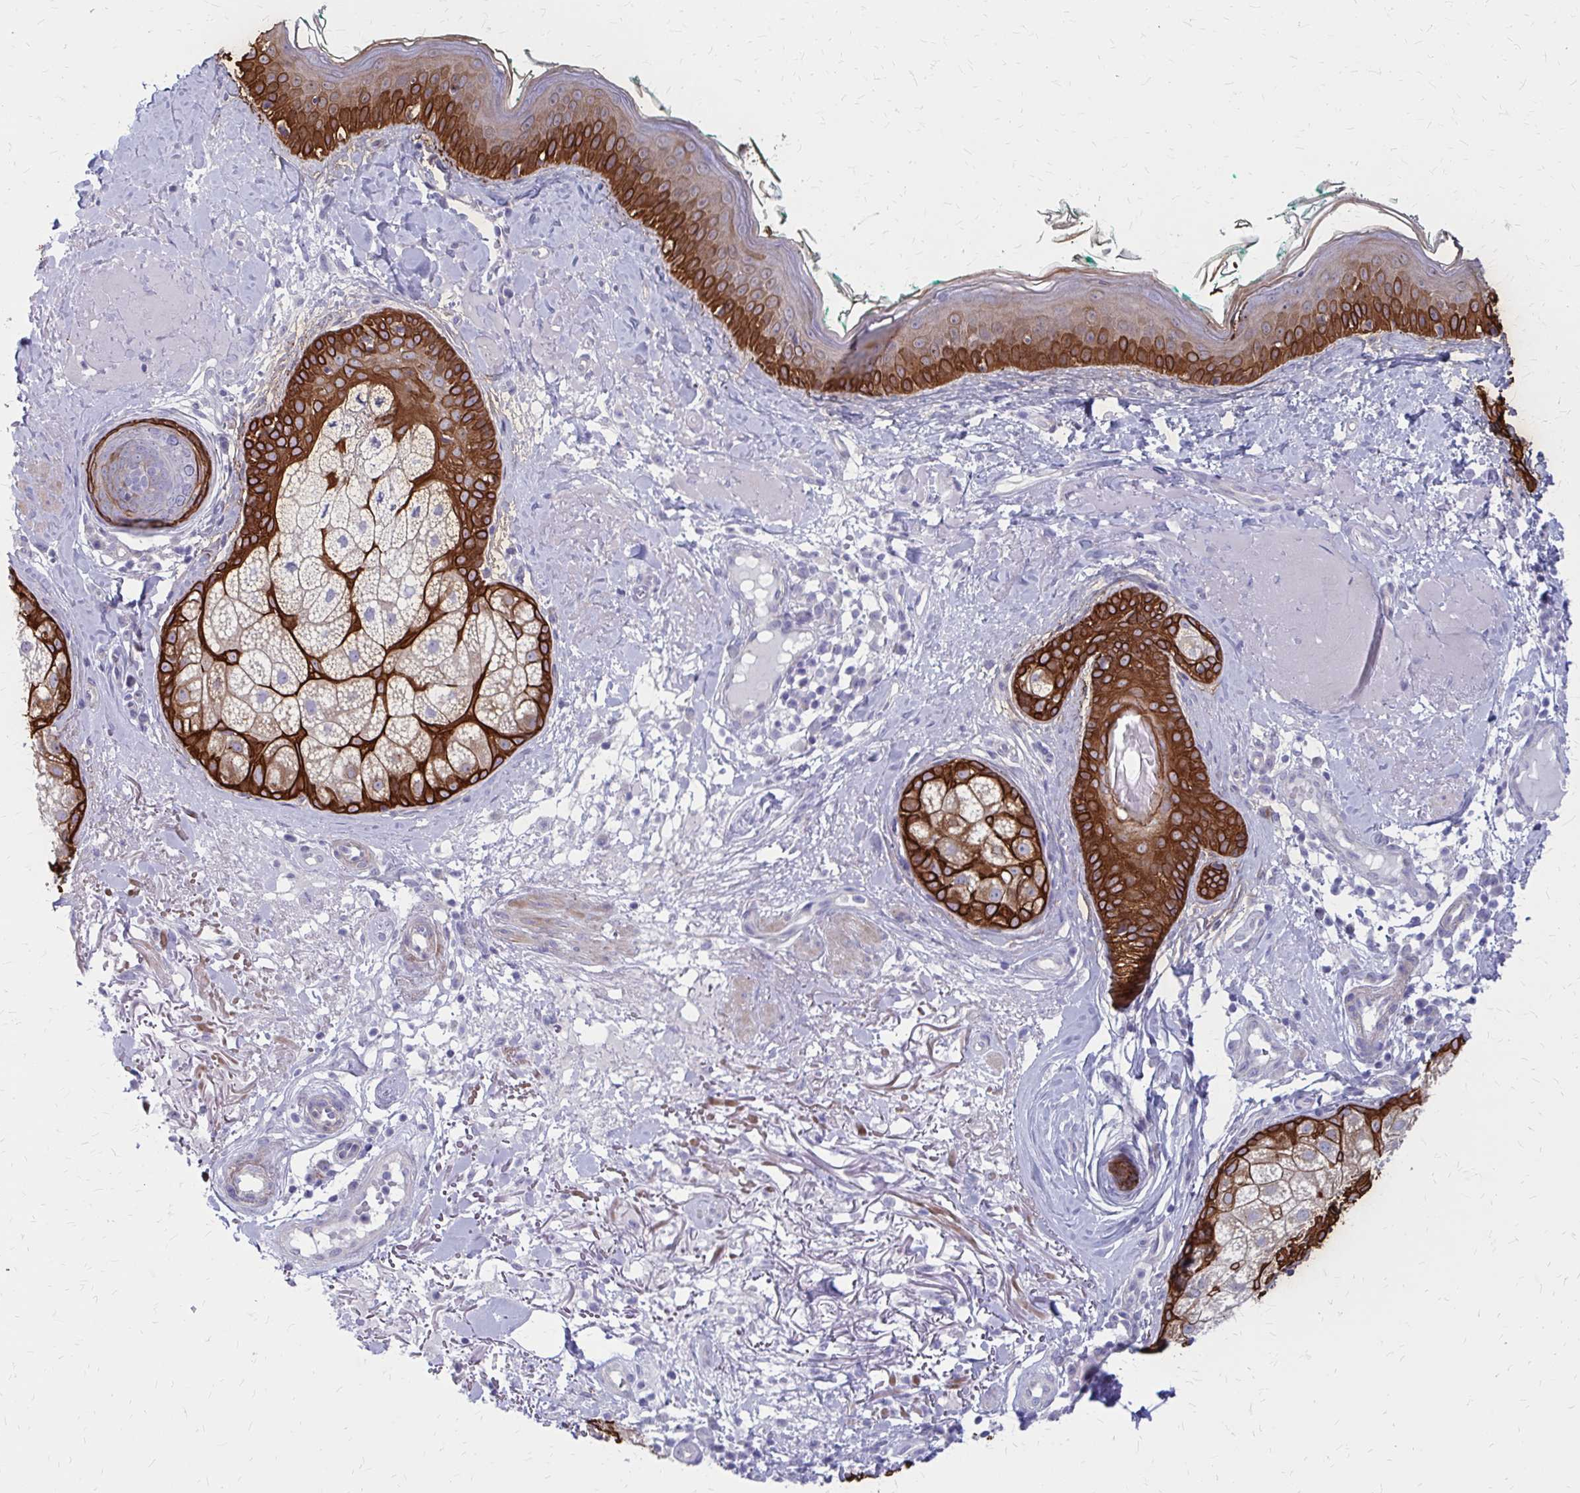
{"staining": {"intensity": "negative", "quantity": "none", "location": "none"}, "tissue": "skin", "cell_type": "Fibroblasts", "image_type": "normal", "snomed": [{"axis": "morphology", "description": "Normal tissue, NOS"}, {"axis": "topography", "description": "Skin"}], "caption": "Skin stained for a protein using IHC exhibits no expression fibroblasts.", "gene": "GLYATL2", "patient": {"sex": "male", "age": 73}}